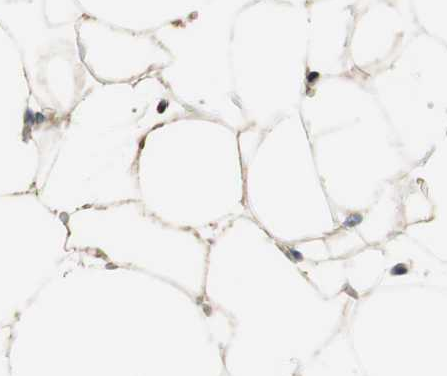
{"staining": {"intensity": "weak", "quantity": ">75%", "location": "cytoplasmic/membranous"}, "tissue": "breast", "cell_type": "Adipocytes", "image_type": "normal", "snomed": [{"axis": "morphology", "description": "Normal tissue, NOS"}, {"axis": "topography", "description": "Breast"}], "caption": "The image demonstrates immunohistochemical staining of normal breast. There is weak cytoplasmic/membranous staining is identified in approximately >75% of adipocytes. The staining is performed using DAB (3,3'-diaminobenzidine) brown chromogen to label protein expression. The nuclei are counter-stained blue using hematoxylin.", "gene": "PI4K2B", "patient": {"sex": "female", "age": 75}}